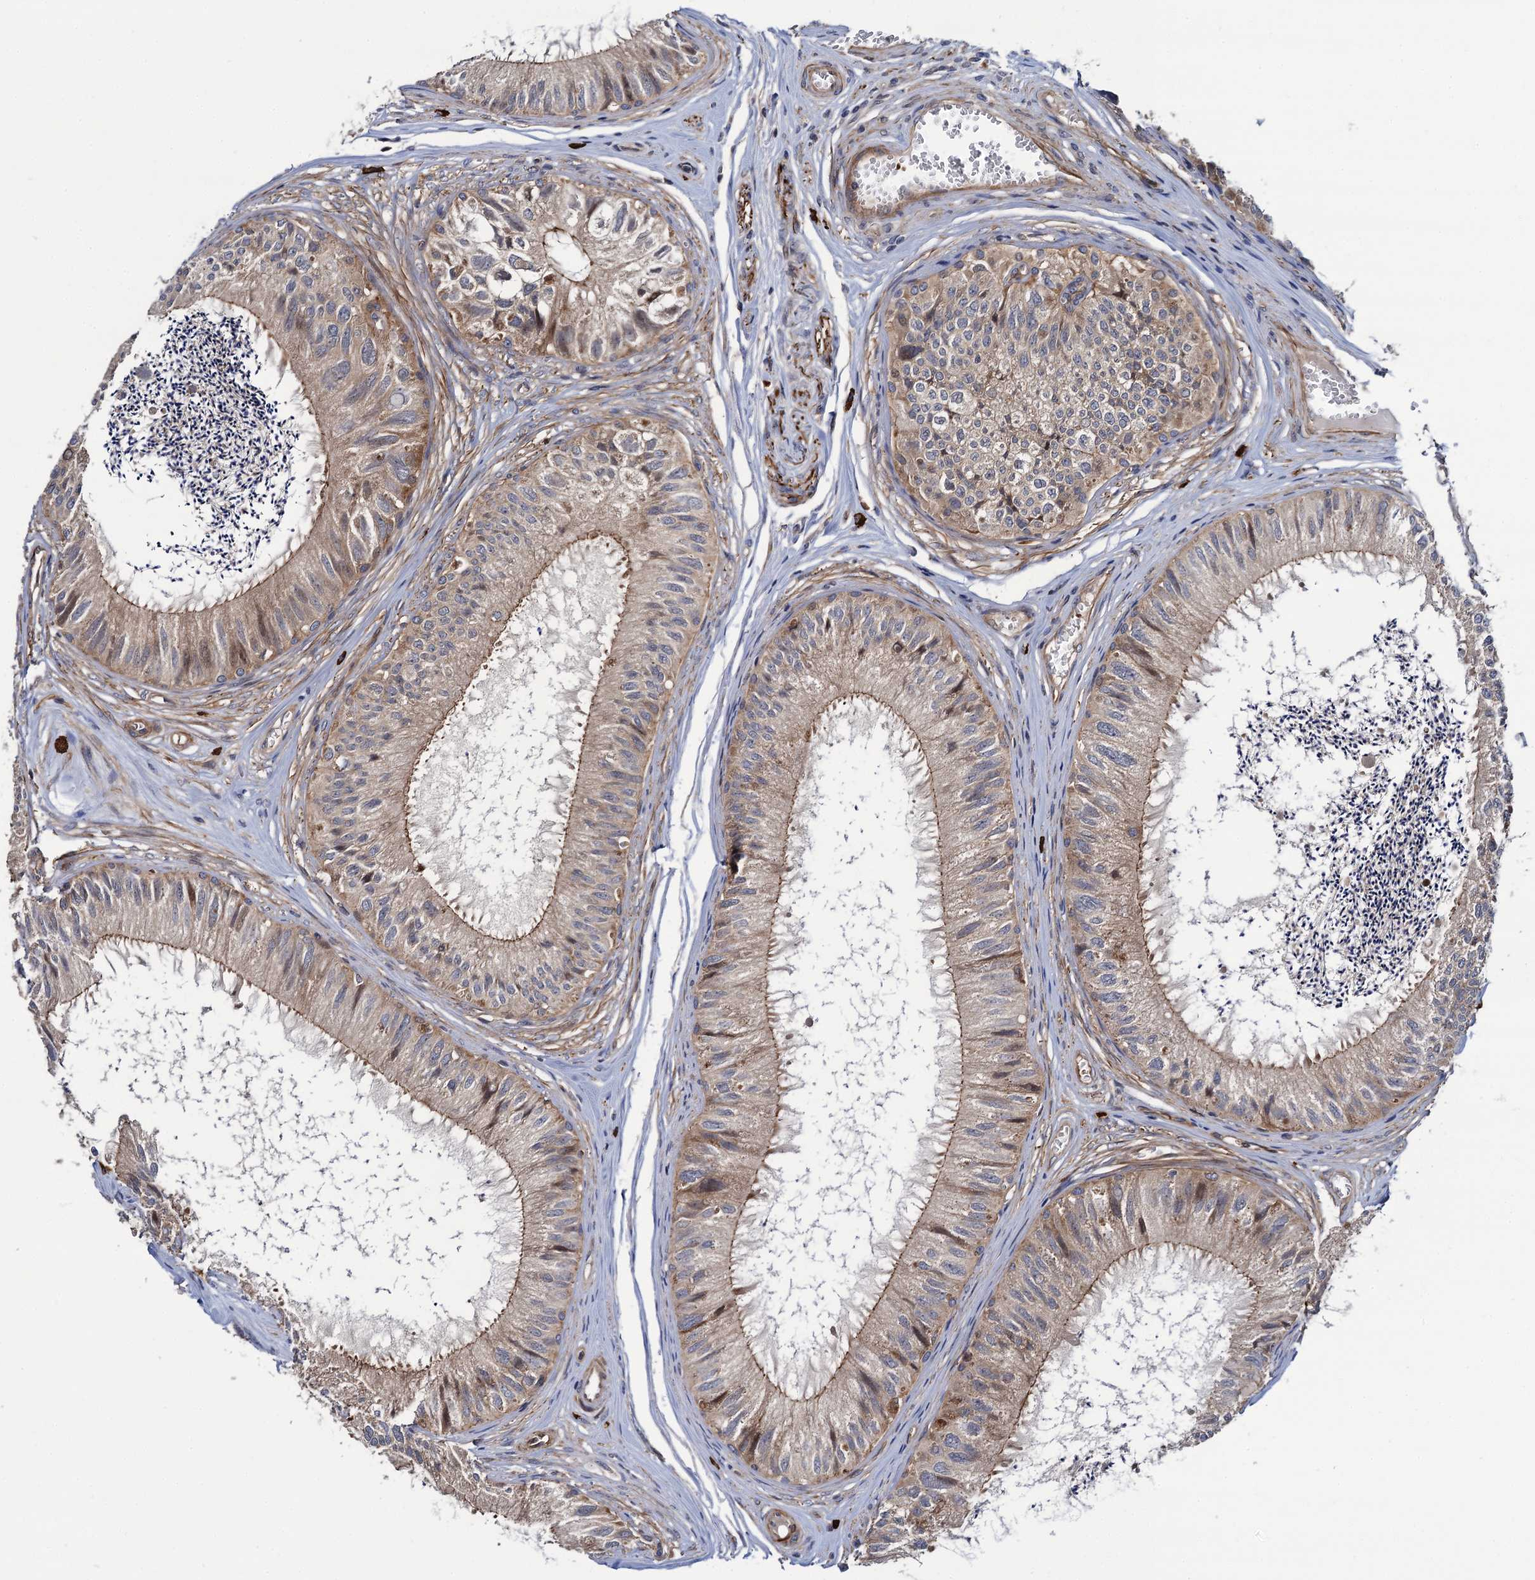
{"staining": {"intensity": "moderate", "quantity": "25%-75%", "location": "cytoplasmic/membranous"}, "tissue": "epididymis", "cell_type": "Glandular cells", "image_type": "normal", "snomed": [{"axis": "morphology", "description": "Normal tissue, NOS"}, {"axis": "topography", "description": "Epididymis"}], "caption": "Immunohistochemistry (IHC) photomicrograph of benign human epididymis stained for a protein (brown), which displays medium levels of moderate cytoplasmic/membranous positivity in about 25%-75% of glandular cells.", "gene": "KXD1", "patient": {"sex": "male", "age": 79}}